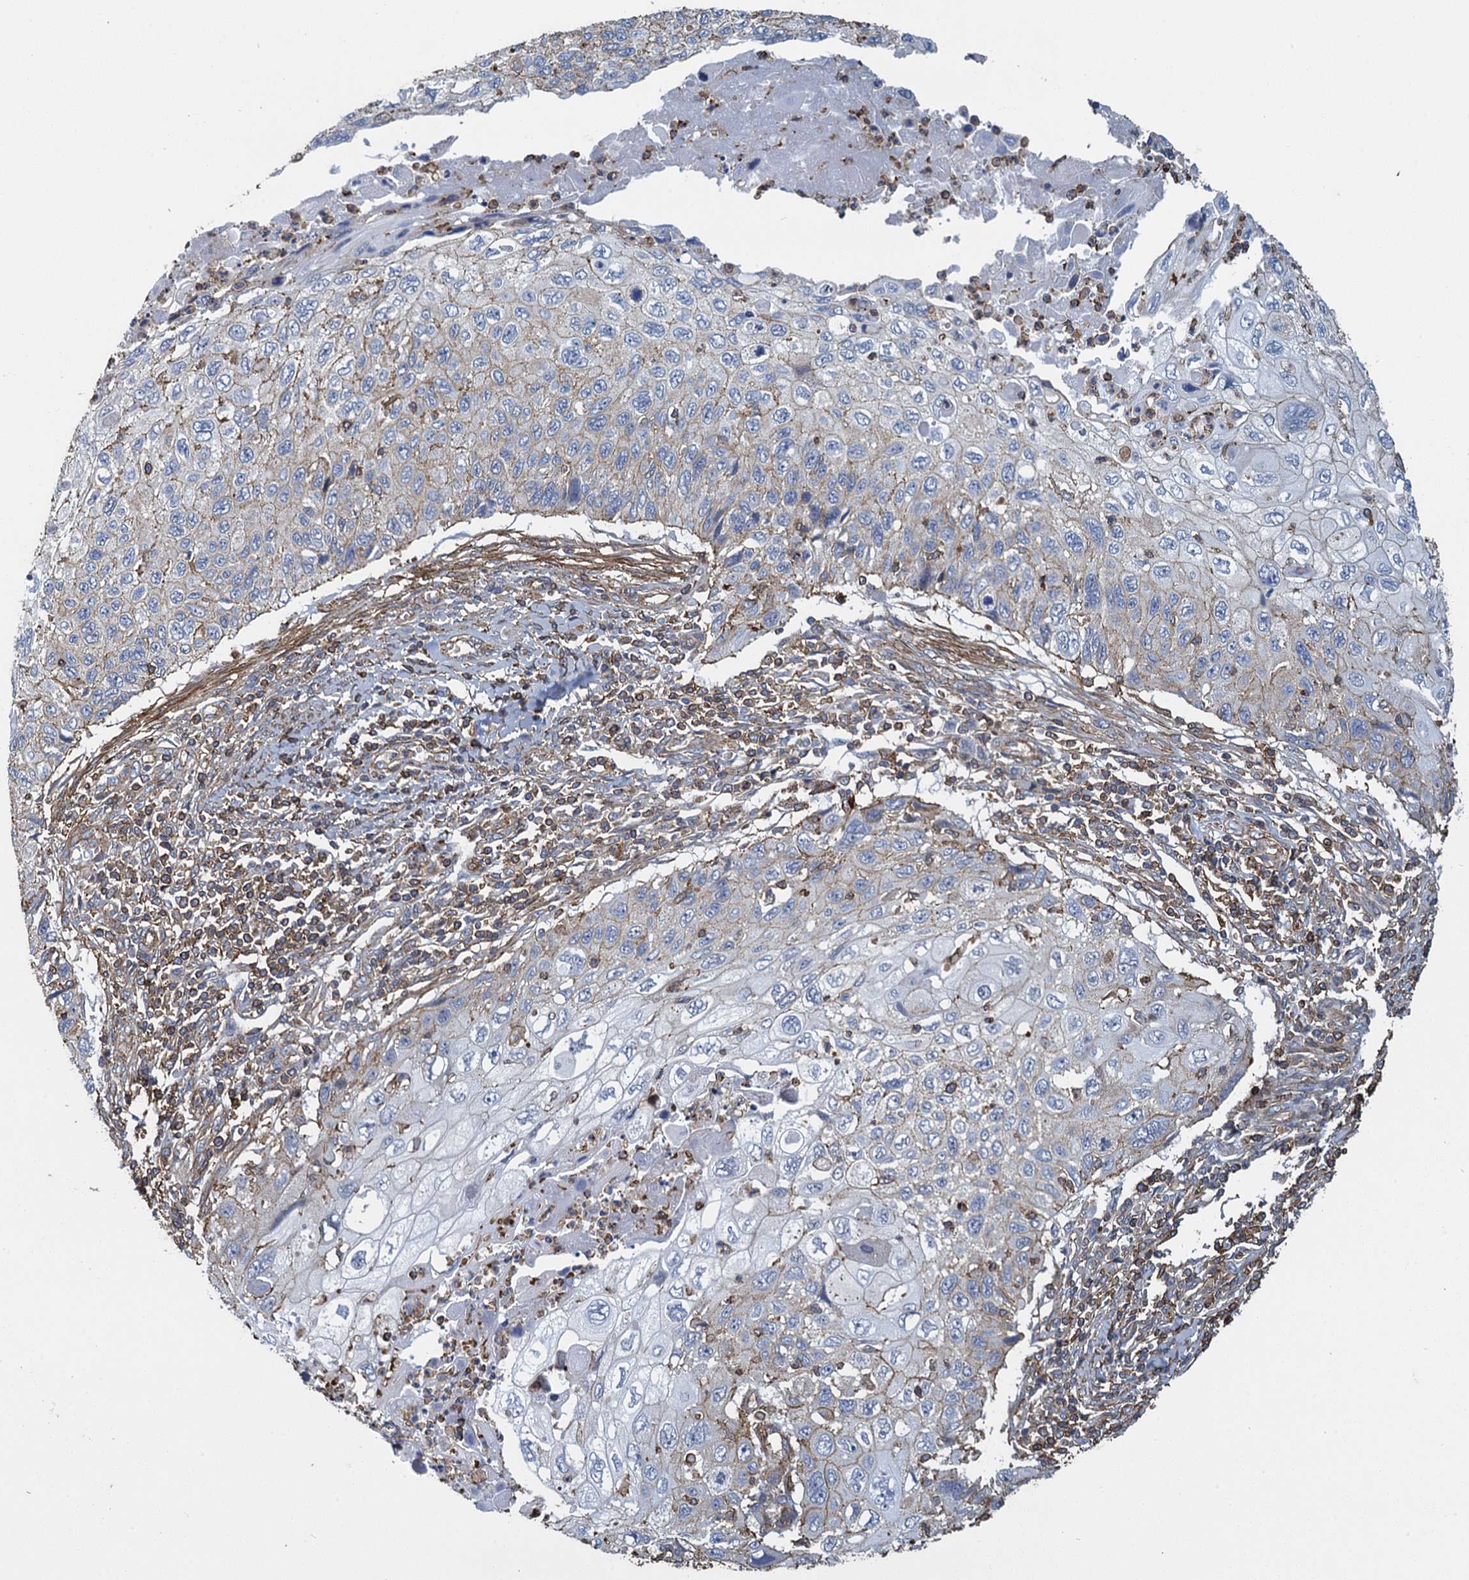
{"staining": {"intensity": "negative", "quantity": "none", "location": "none"}, "tissue": "cervical cancer", "cell_type": "Tumor cells", "image_type": "cancer", "snomed": [{"axis": "morphology", "description": "Squamous cell carcinoma, NOS"}, {"axis": "topography", "description": "Cervix"}], "caption": "Squamous cell carcinoma (cervical) was stained to show a protein in brown. There is no significant staining in tumor cells.", "gene": "PROSER2", "patient": {"sex": "female", "age": 70}}